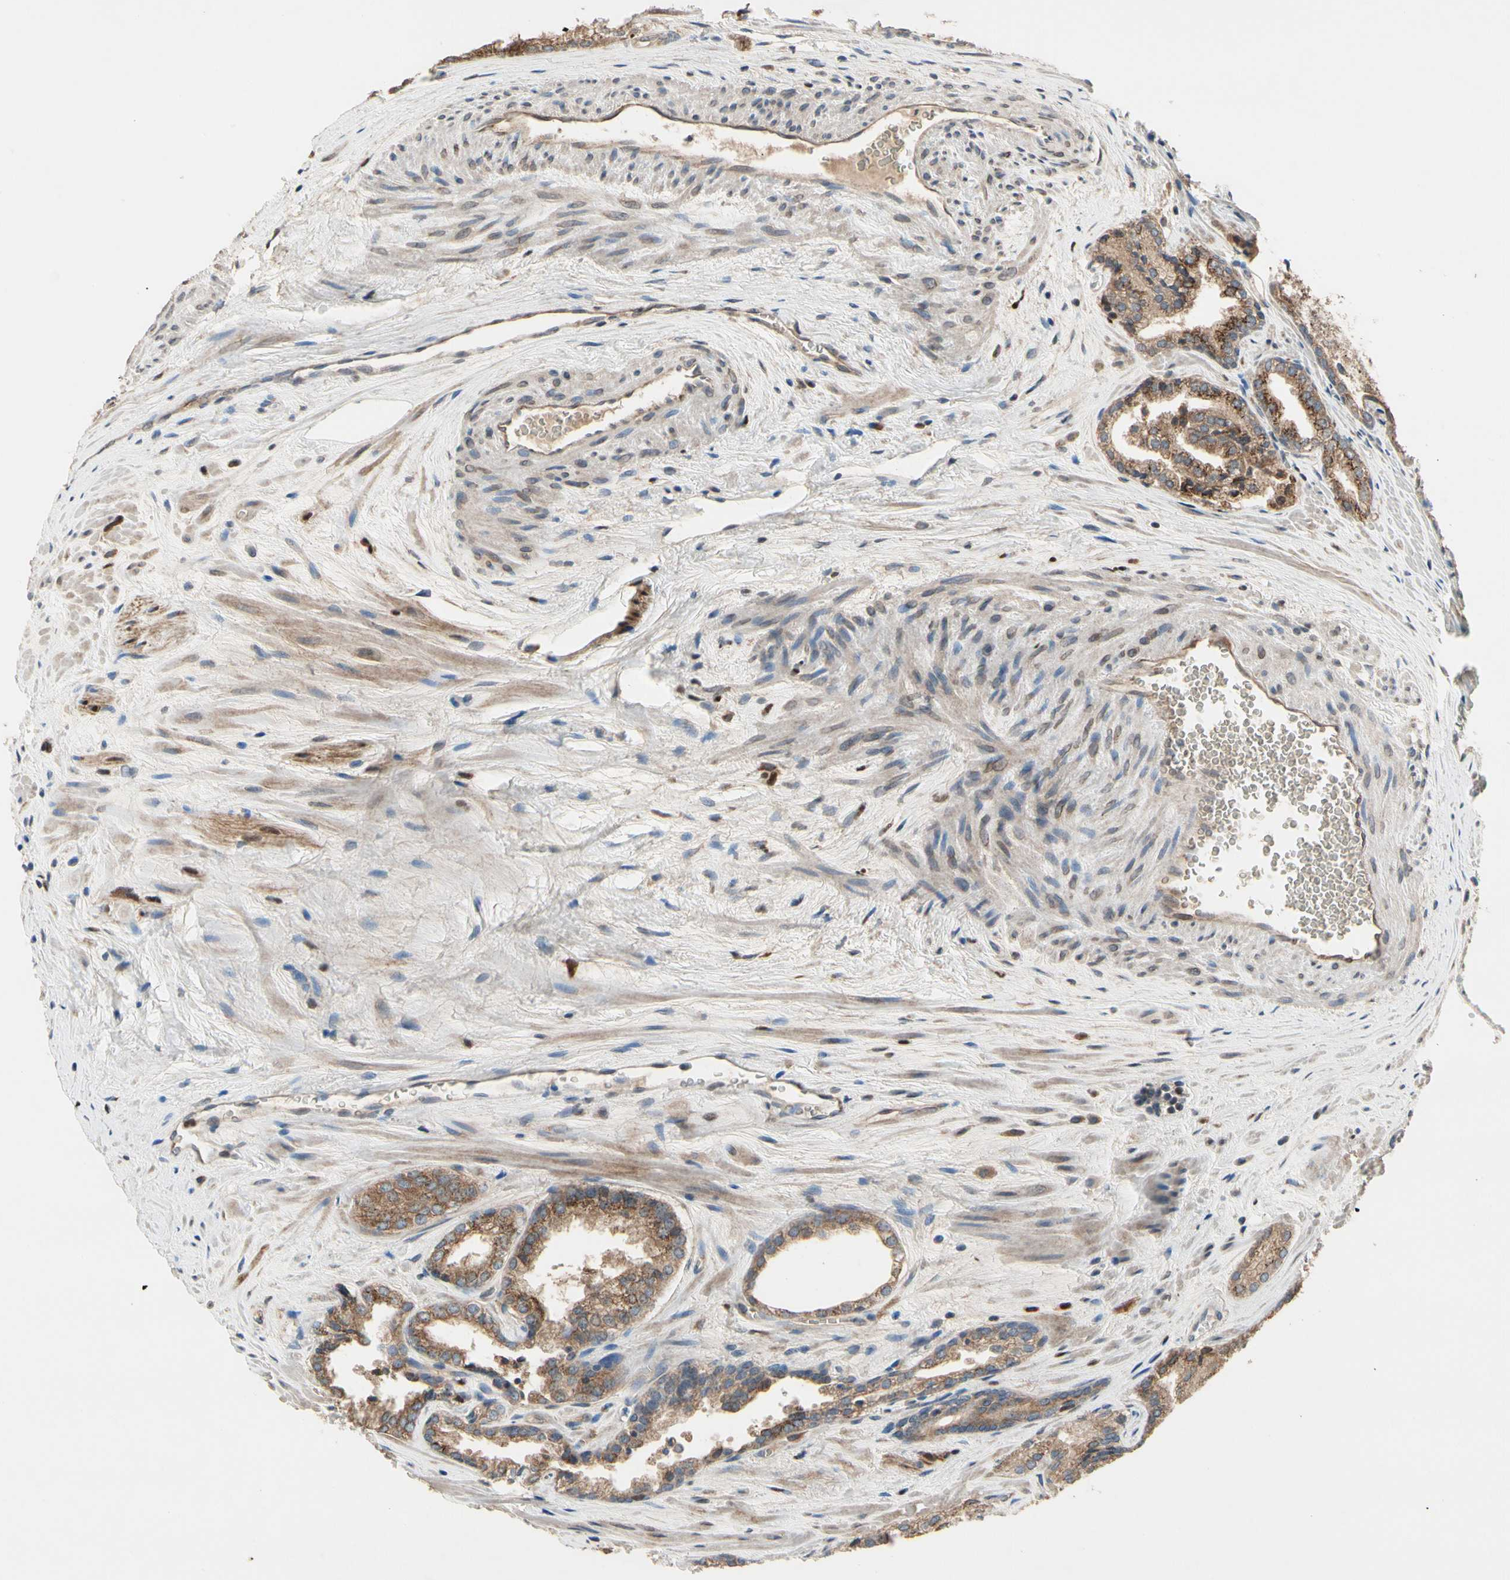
{"staining": {"intensity": "moderate", "quantity": ">75%", "location": "cytoplasmic/membranous"}, "tissue": "prostate cancer", "cell_type": "Tumor cells", "image_type": "cancer", "snomed": [{"axis": "morphology", "description": "Adenocarcinoma, Low grade"}, {"axis": "topography", "description": "Prostate"}], "caption": "Human prostate adenocarcinoma (low-grade) stained with a brown dye shows moderate cytoplasmic/membranous positive expression in approximately >75% of tumor cells.", "gene": "CGREF1", "patient": {"sex": "male", "age": 60}}